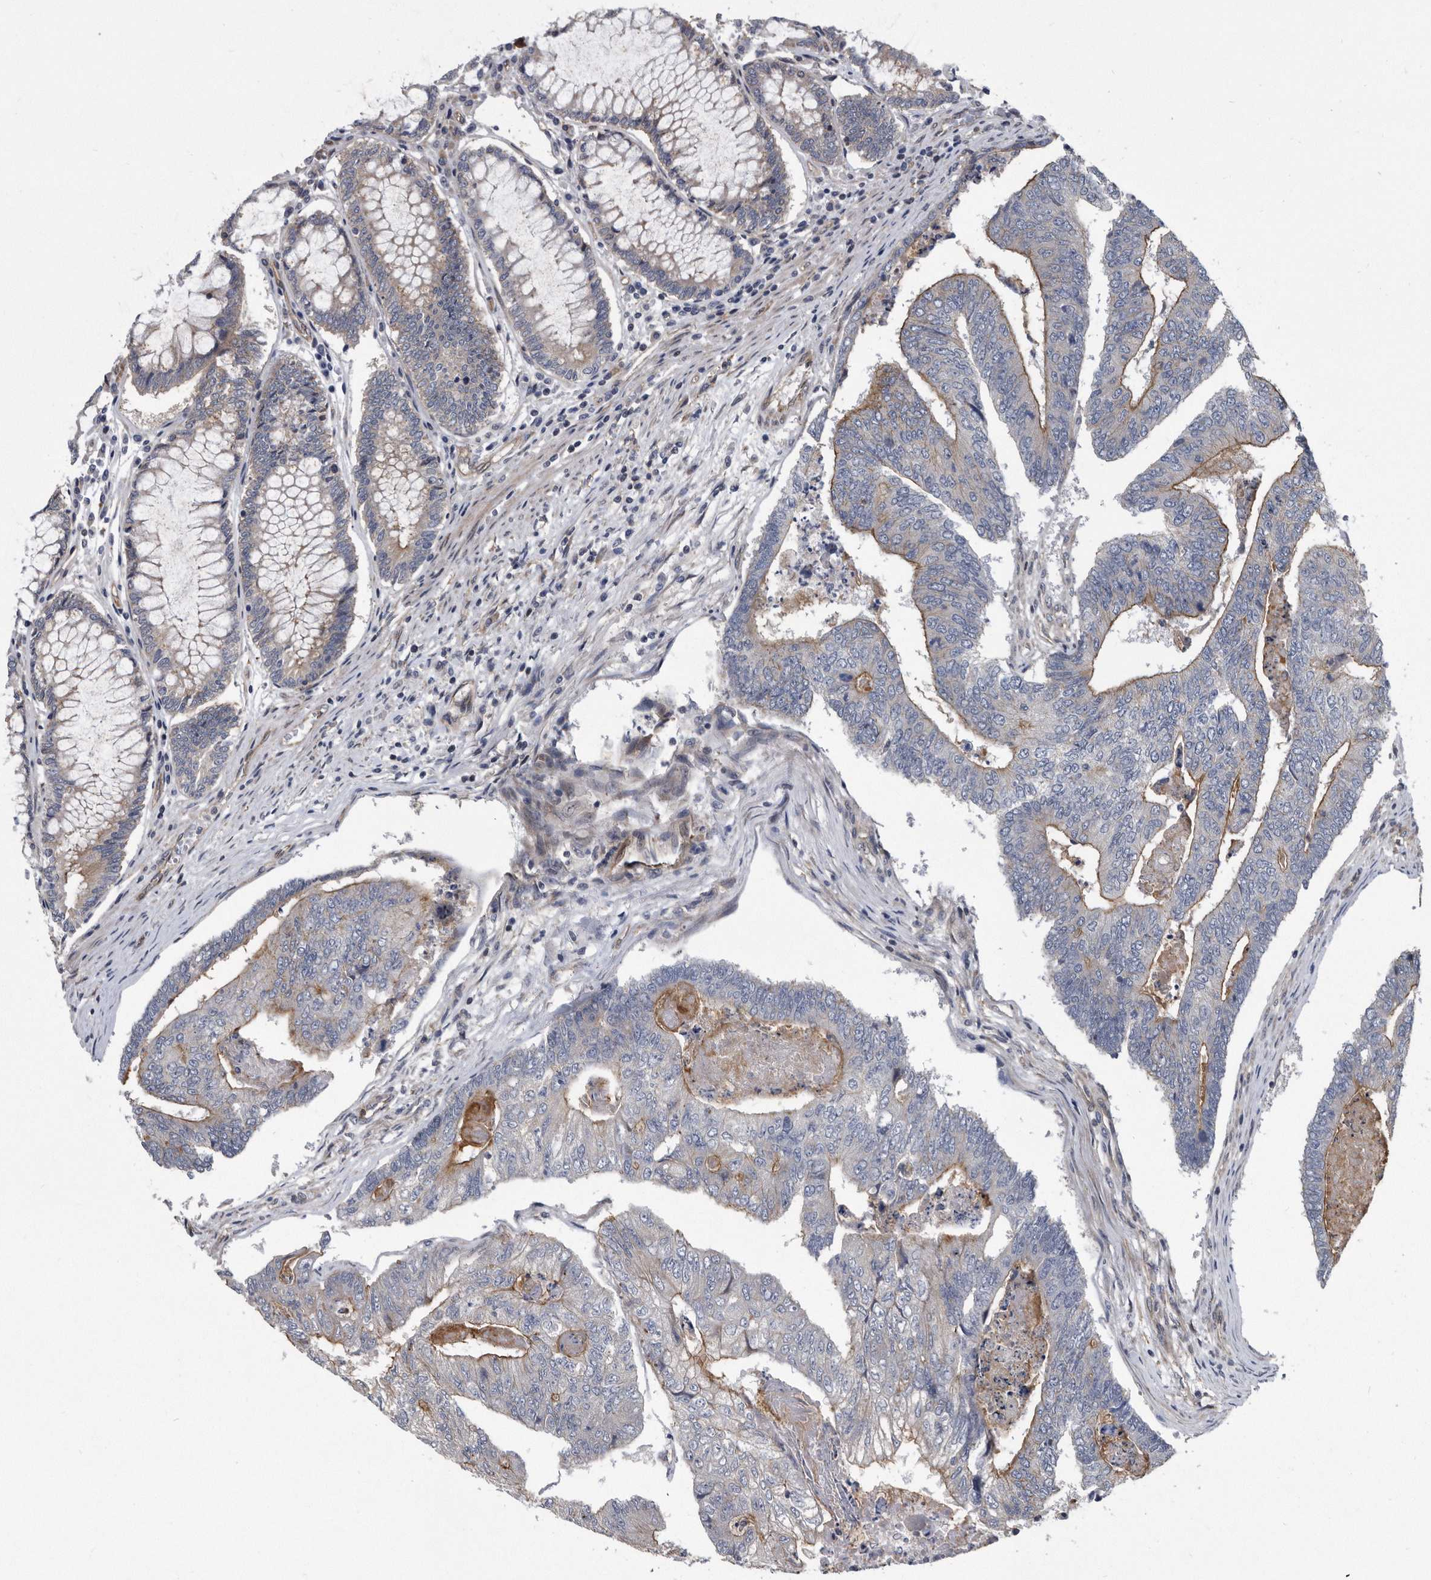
{"staining": {"intensity": "weak", "quantity": "<25%", "location": "cytoplasmic/membranous"}, "tissue": "colorectal cancer", "cell_type": "Tumor cells", "image_type": "cancer", "snomed": [{"axis": "morphology", "description": "Adenocarcinoma, NOS"}, {"axis": "topography", "description": "Colon"}], "caption": "Protein analysis of adenocarcinoma (colorectal) displays no significant expression in tumor cells.", "gene": "ARMCX1", "patient": {"sex": "female", "age": 67}}